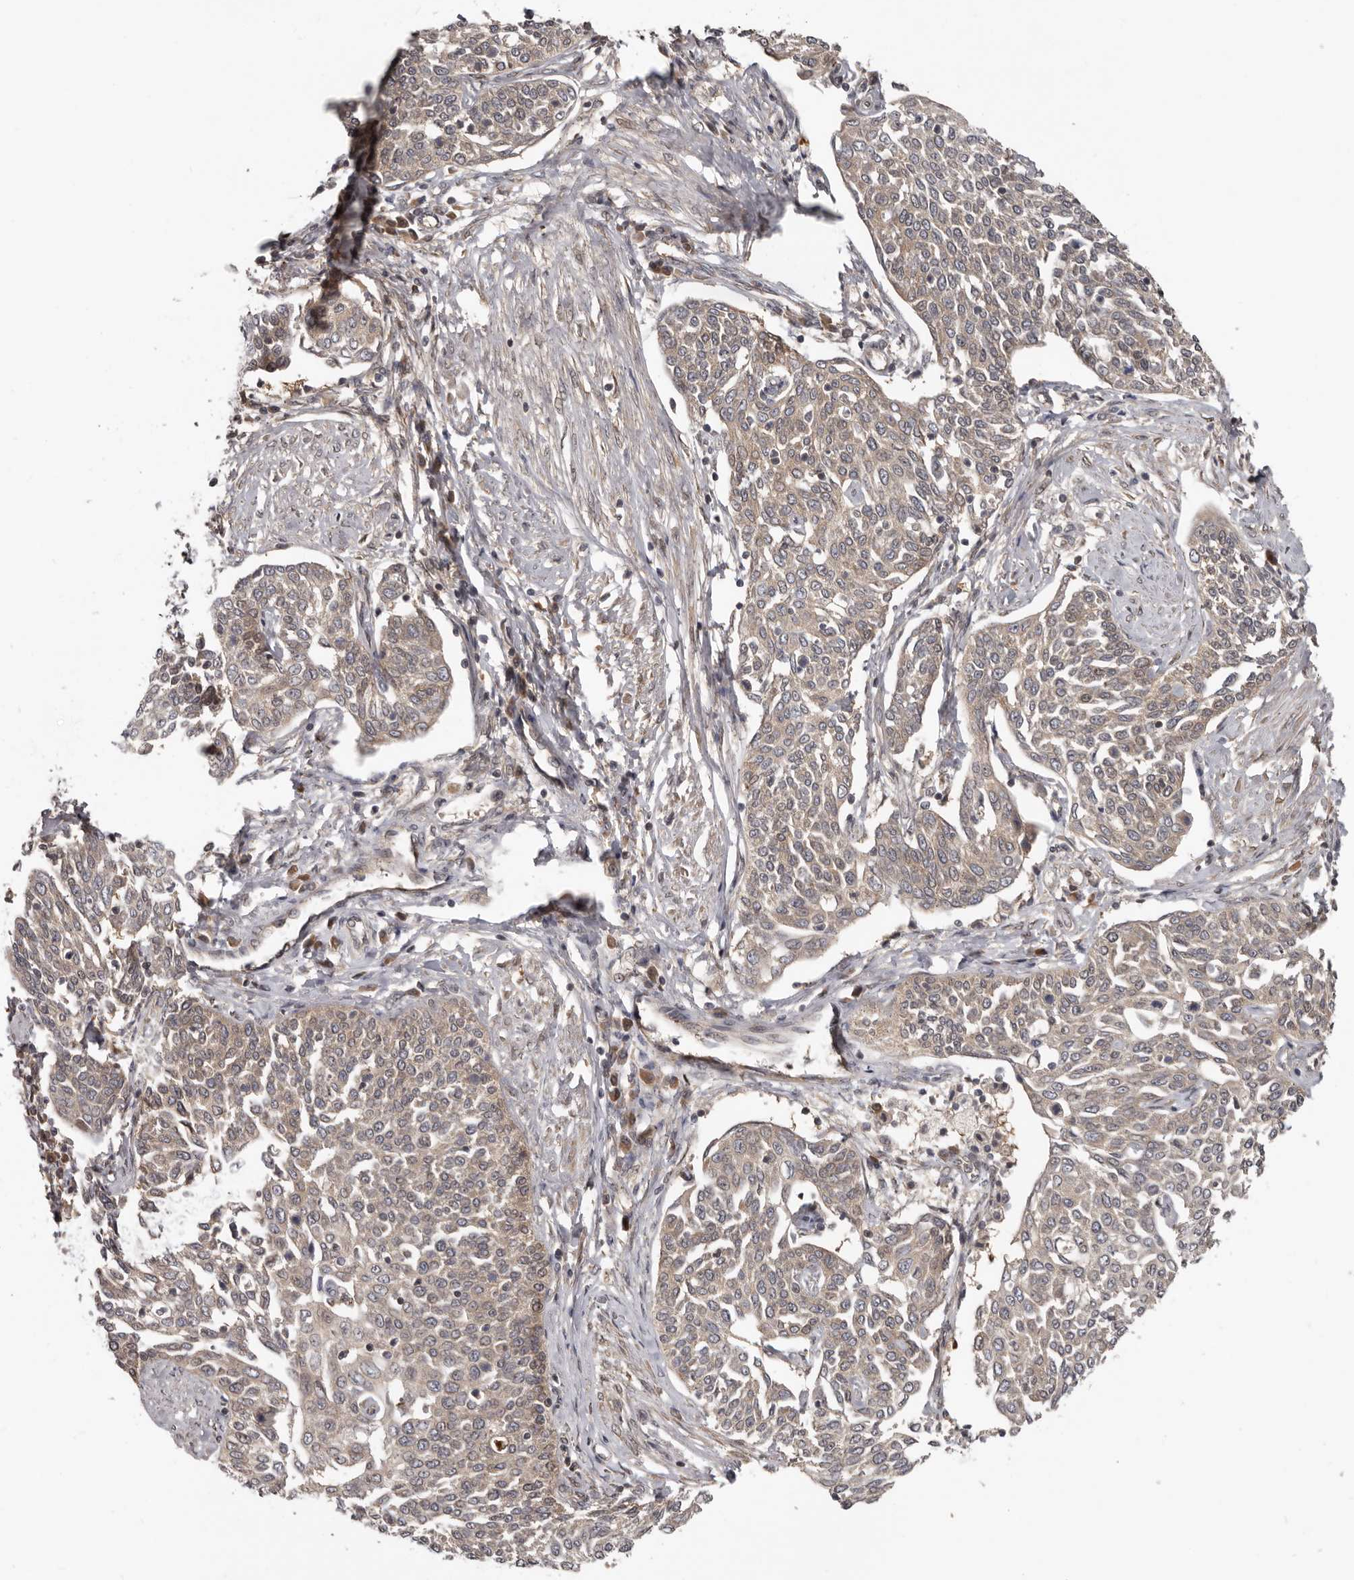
{"staining": {"intensity": "weak", "quantity": ">75%", "location": "cytoplasmic/membranous"}, "tissue": "cervical cancer", "cell_type": "Tumor cells", "image_type": "cancer", "snomed": [{"axis": "morphology", "description": "Squamous cell carcinoma, NOS"}, {"axis": "topography", "description": "Cervix"}], "caption": "A low amount of weak cytoplasmic/membranous staining is present in approximately >75% of tumor cells in cervical squamous cell carcinoma tissue.", "gene": "BAD", "patient": {"sex": "female", "age": 34}}